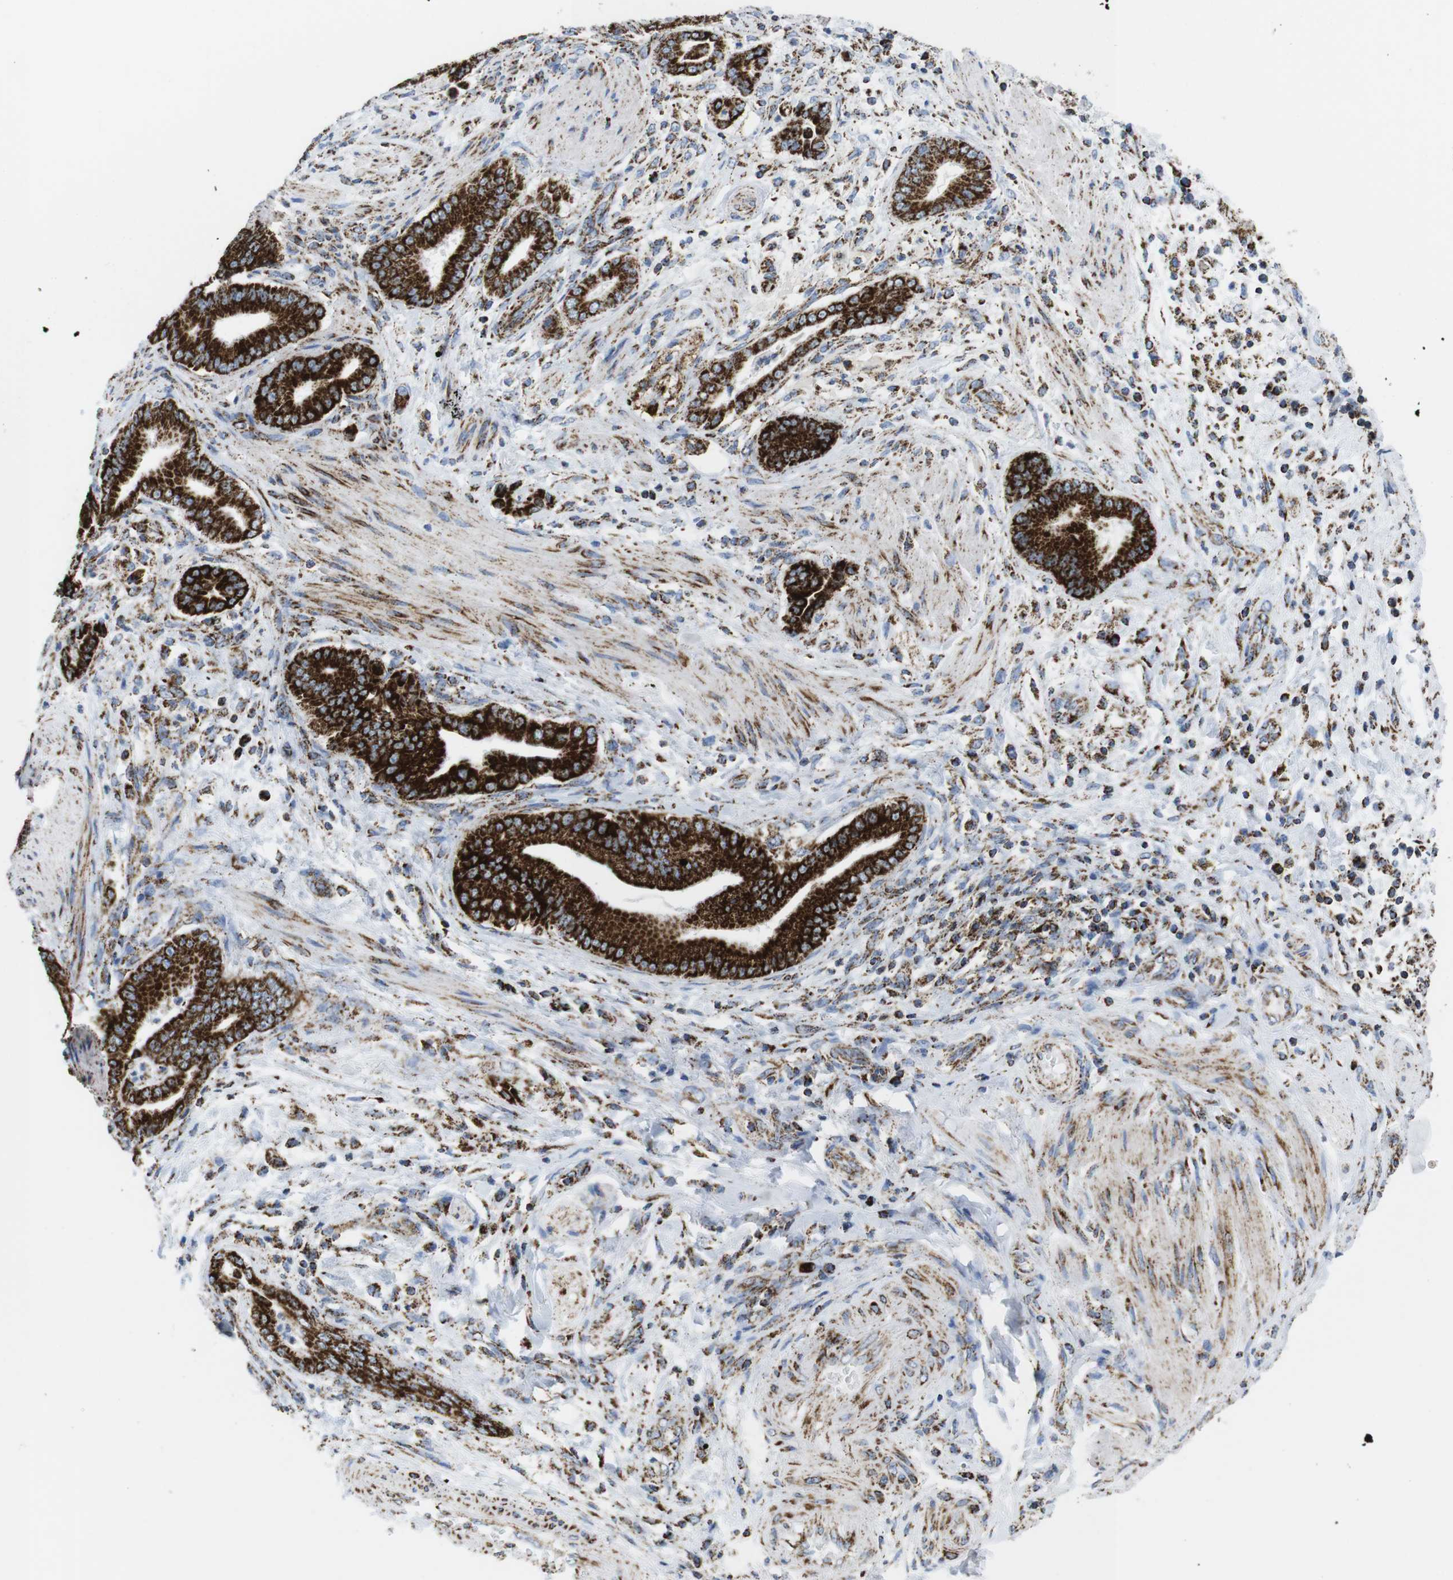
{"staining": {"intensity": "strong", "quantity": ">75%", "location": "cytoplasmic/membranous"}, "tissue": "pancreatic cancer", "cell_type": "Tumor cells", "image_type": "cancer", "snomed": [{"axis": "morphology", "description": "Normal tissue, NOS"}, {"axis": "morphology", "description": "Adenocarcinoma, NOS"}, {"axis": "topography", "description": "Pancreas"}], "caption": "Pancreatic adenocarcinoma stained with immunohistochemistry demonstrates strong cytoplasmic/membranous staining in approximately >75% of tumor cells. (DAB (3,3'-diaminobenzidine) IHC, brown staining for protein, blue staining for nuclei).", "gene": "ATP5PO", "patient": {"sex": "male", "age": 63}}